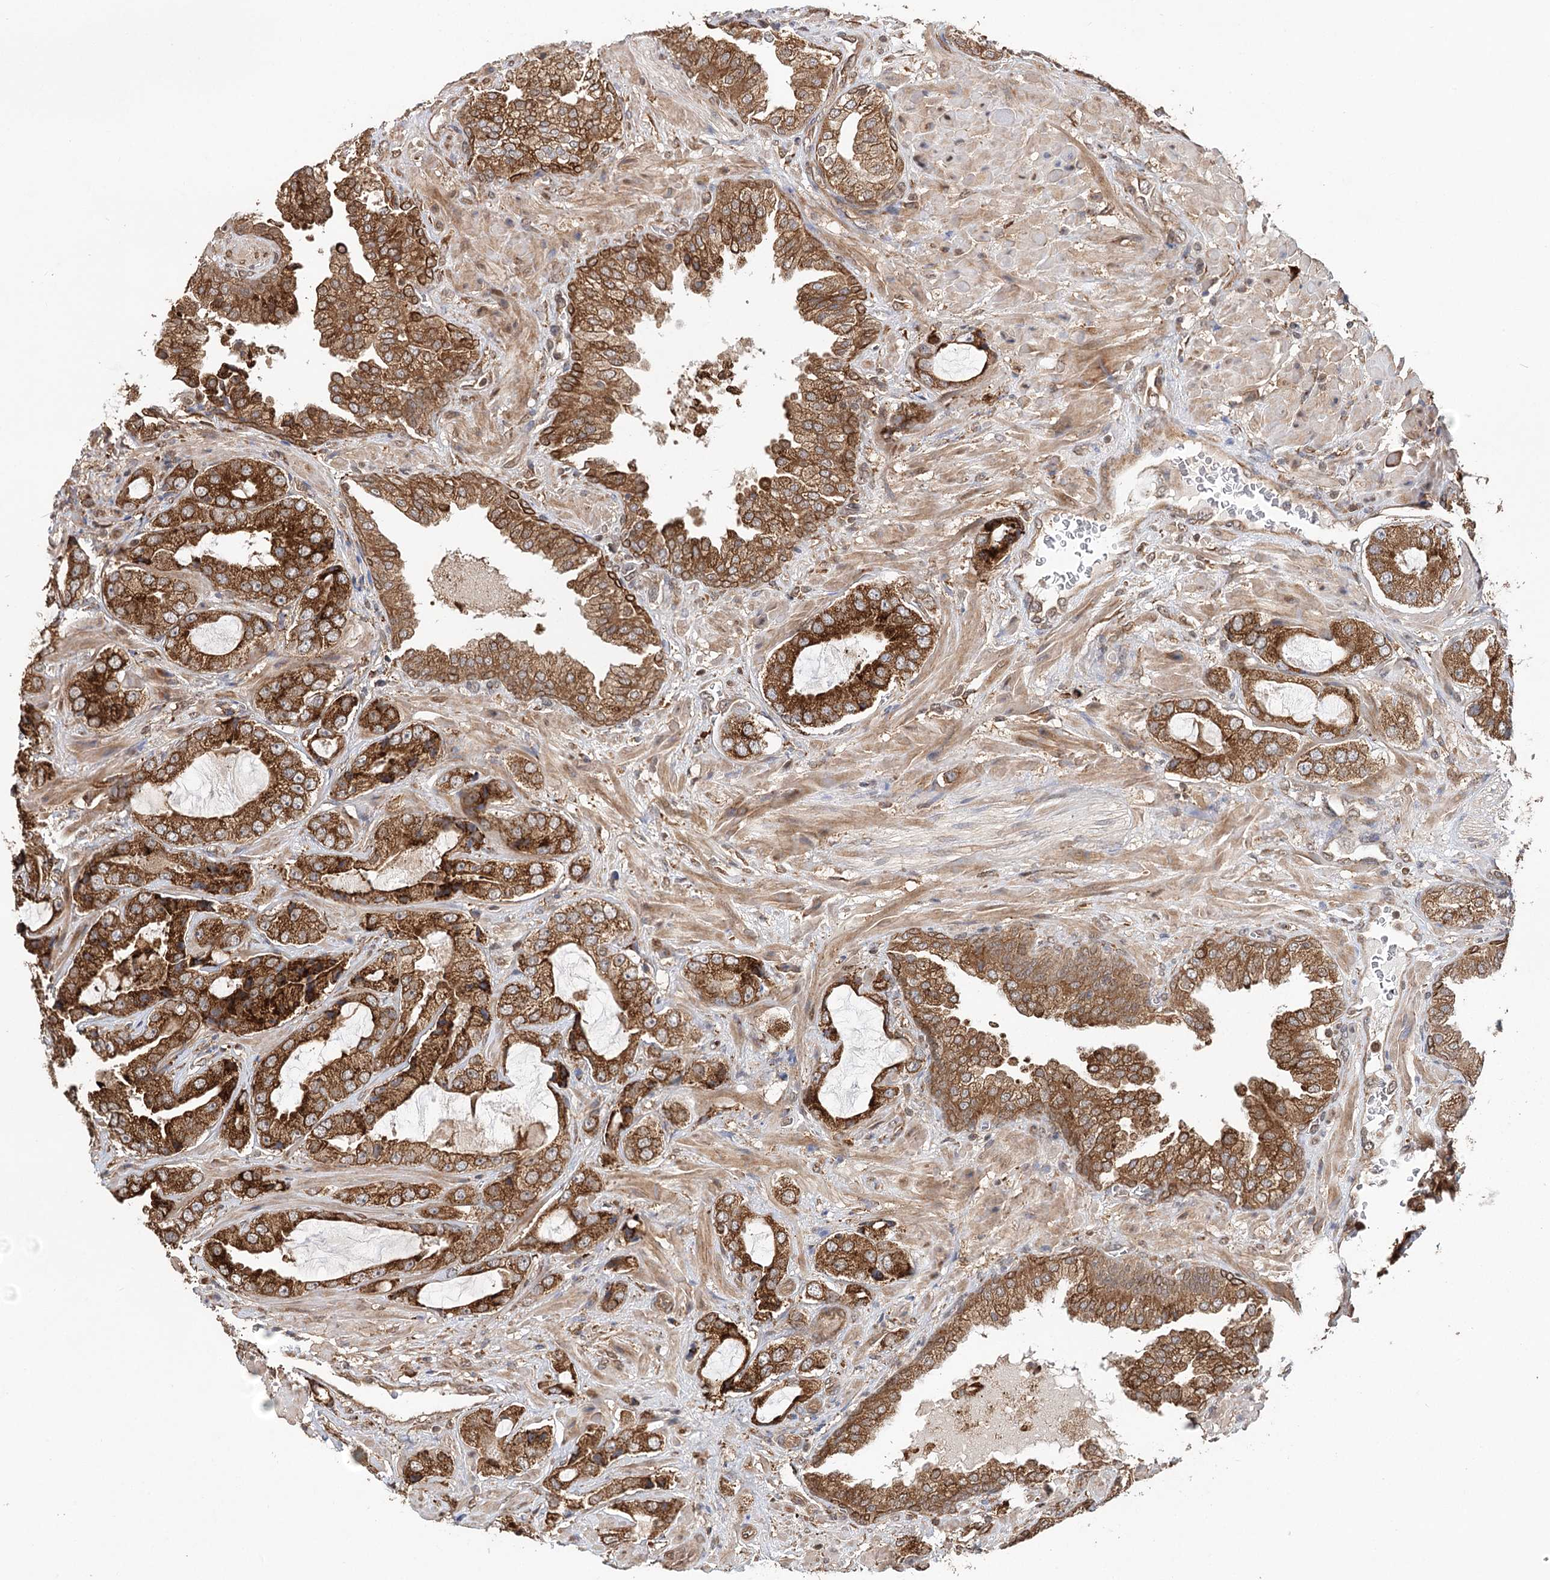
{"staining": {"intensity": "strong", "quantity": ">75%", "location": "cytoplasmic/membranous"}, "tissue": "prostate cancer", "cell_type": "Tumor cells", "image_type": "cancer", "snomed": [{"axis": "morphology", "description": "Normal tissue, NOS"}, {"axis": "morphology", "description": "Adenocarcinoma, High grade"}, {"axis": "topography", "description": "Prostate"}, {"axis": "topography", "description": "Peripheral nerve tissue"}], "caption": "About >75% of tumor cells in human adenocarcinoma (high-grade) (prostate) demonstrate strong cytoplasmic/membranous protein staining as visualized by brown immunohistochemical staining.", "gene": "DNAJB14", "patient": {"sex": "male", "age": 59}}